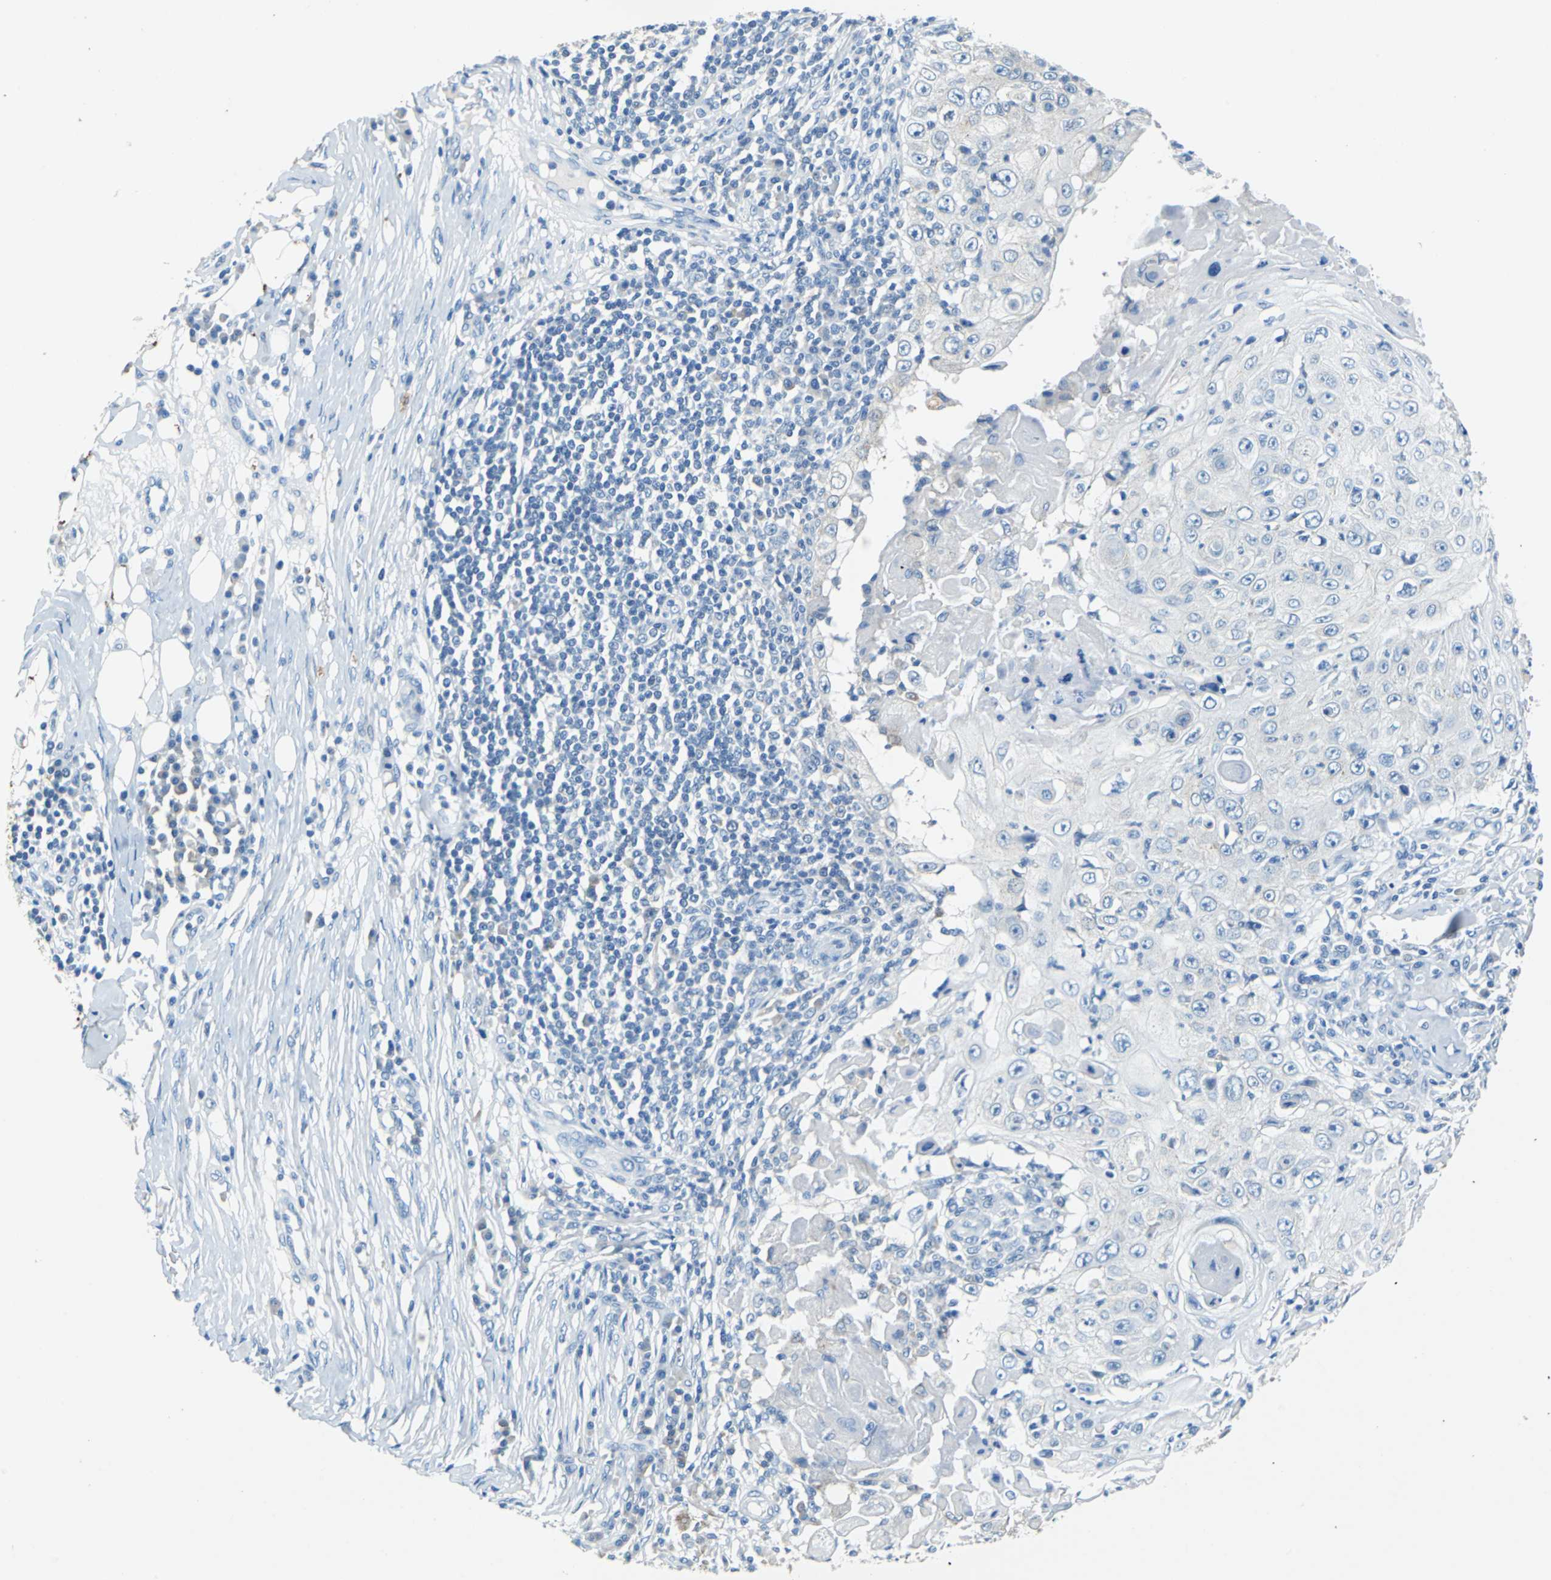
{"staining": {"intensity": "negative", "quantity": "none", "location": "none"}, "tissue": "skin cancer", "cell_type": "Tumor cells", "image_type": "cancer", "snomed": [{"axis": "morphology", "description": "Squamous cell carcinoma, NOS"}, {"axis": "topography", "description": "Skin"}], "caption": "Micrograph shows no protein staining in tumor cells of skin squamous cell carcinoma tissue.", "gene": "TEX264", "patient": {"sex": "male", "age": 86}}